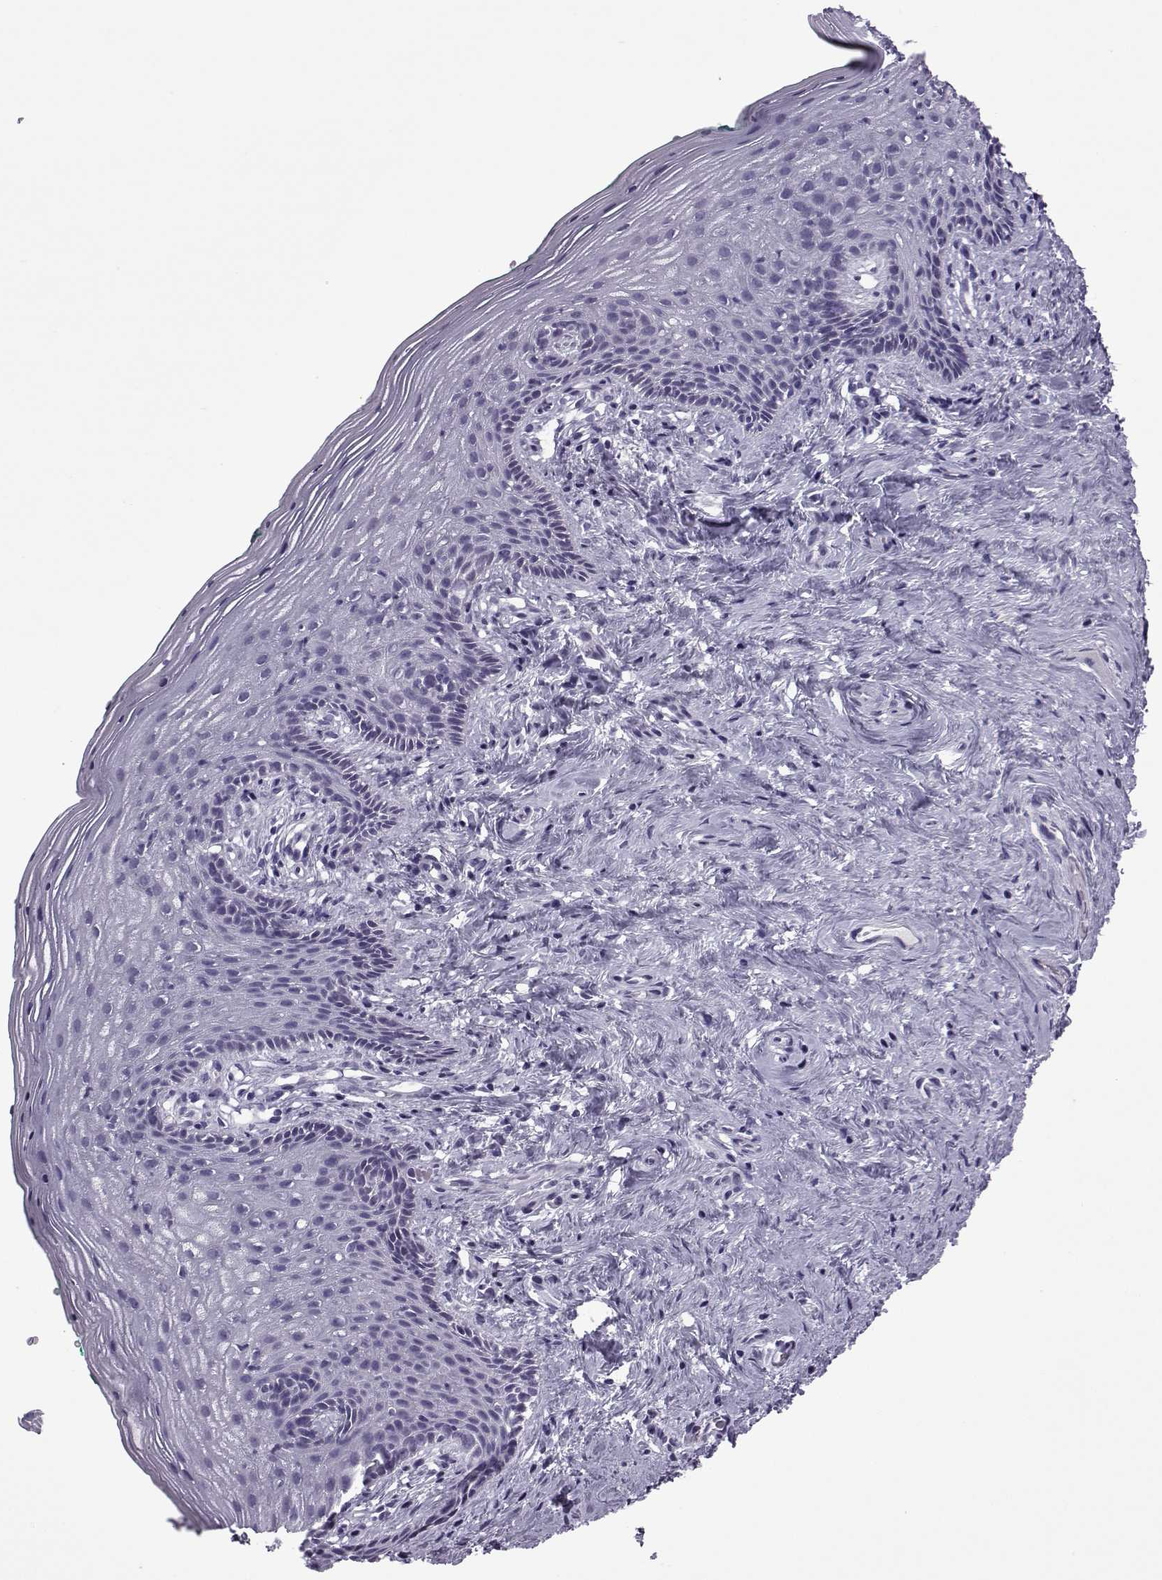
{"staining": {"intensity": "negative", "quantity": "none", "location": "none"}, "tissue": "vagina", "cell_type": "Squamous epithelial cells", "image_type": "normal", "snomed": [{"axis": "morphology", "description": "Normal tissue, NOS"}, {"axis": "topography", "description": "Vagina"}], "caption": "A photomicrograph of vagina stained for a protein displays no brown staining in squamous epithelial cells. (DAB (3,3'-diaminobenzidine) immunohistochemistry (IHC) visualized using brightfield microscopy, high magnification).", "gene": "OIP5", "patient": {"sex": "female", "age": 45}}